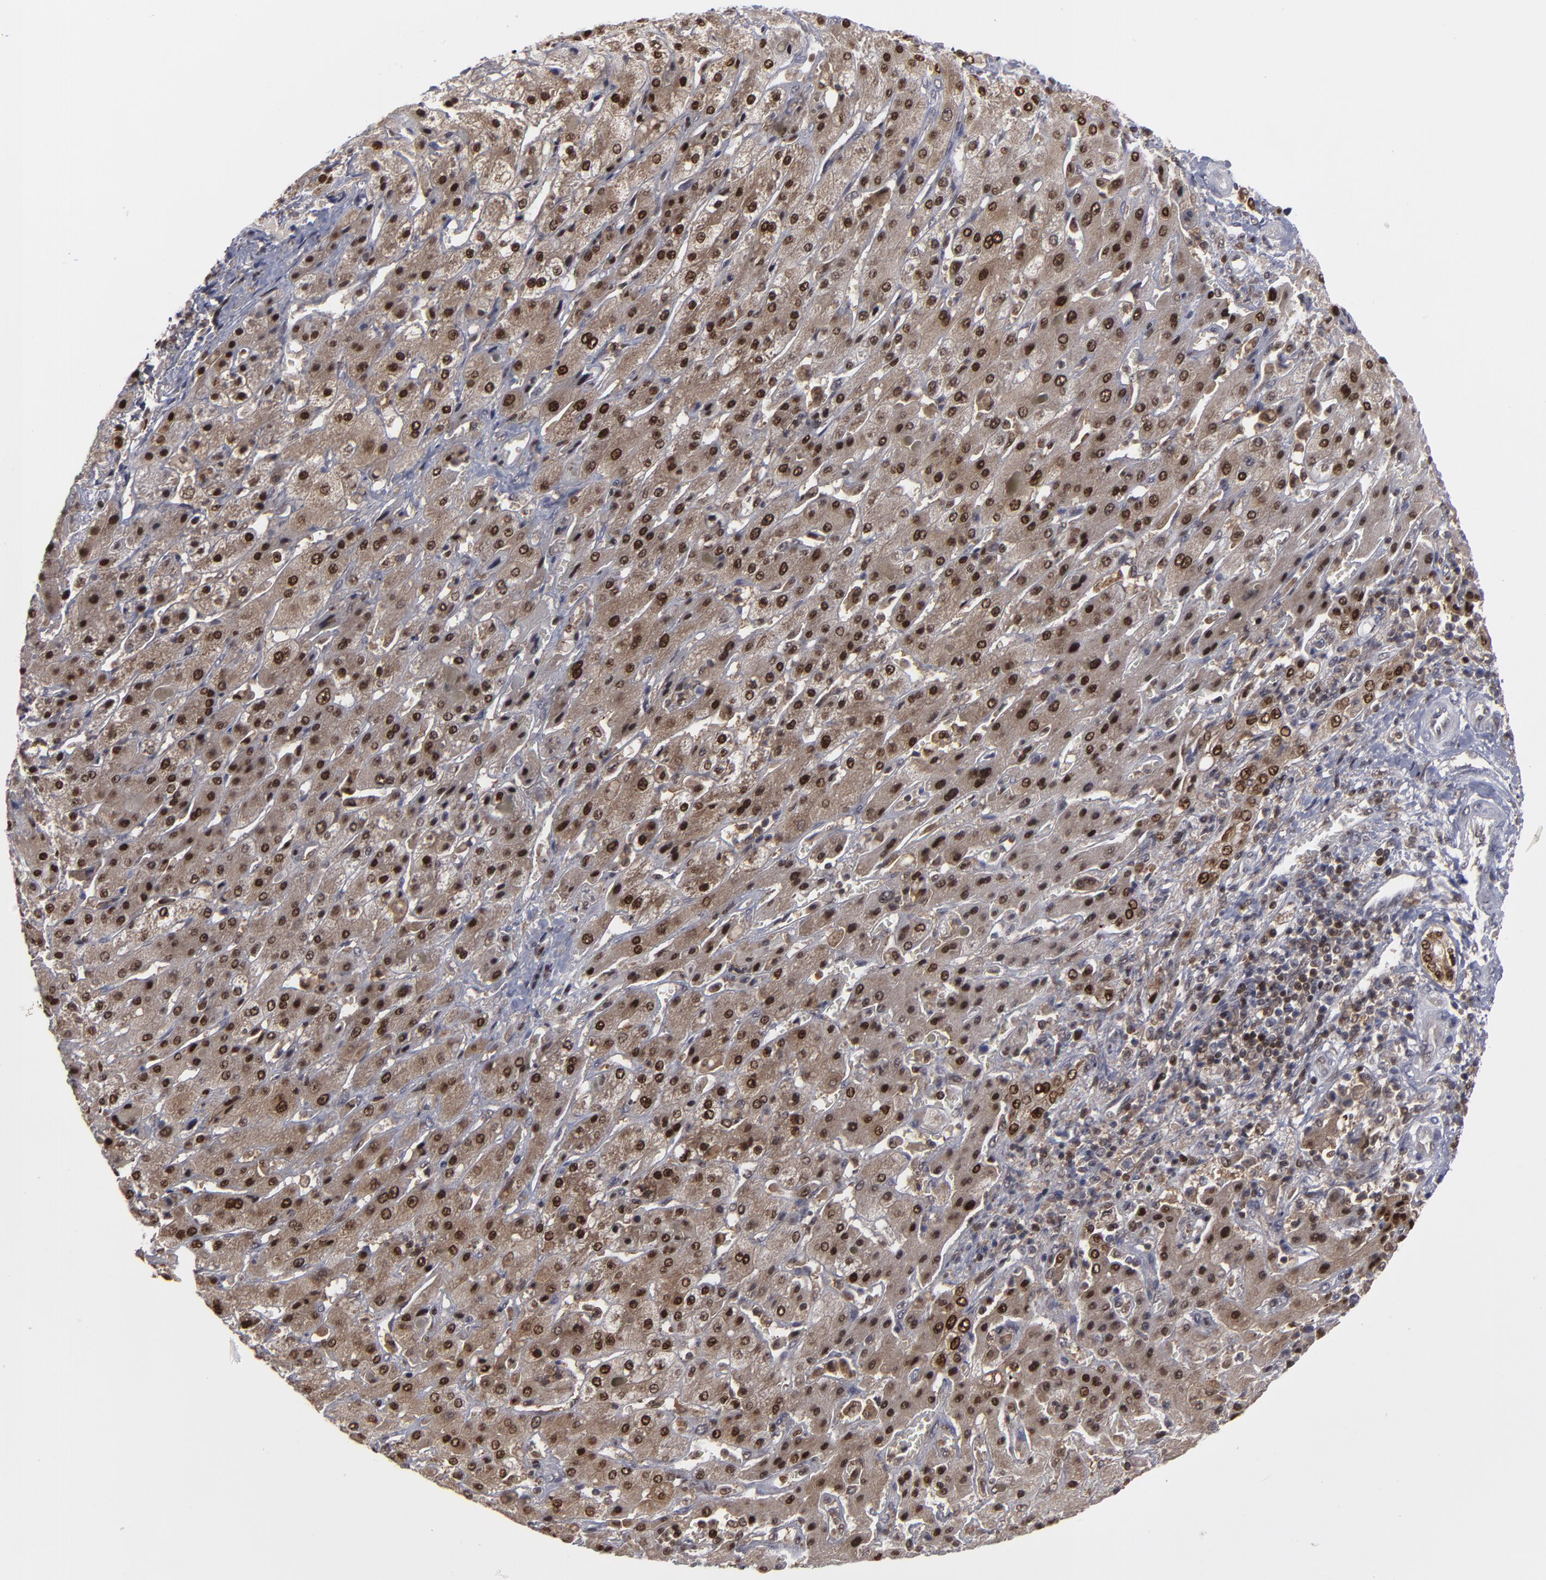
{"staining": {"intensity": "moderate", "quantity": ">75%", "location": "cytoplasmic/membranous,nuclear"}, "tissue": "liver cancer", "cell_type": "Tumor cells", "image_type": "cancer", "snomed": [{"axis": "morphology", "description": "Cholangiocarcinoma"}, {"axis": "topography", "description": "Liver"}], "caption": "Immunohistochemistry (IHC) of human liver cholangiocarcinoma exhibits medium levels of moderate cytoplasmic/membranous and nuclear expression in approximately >75% of tumor cells.", "gene": "GSR", "patient": {"sex": "female", "age": 52}}